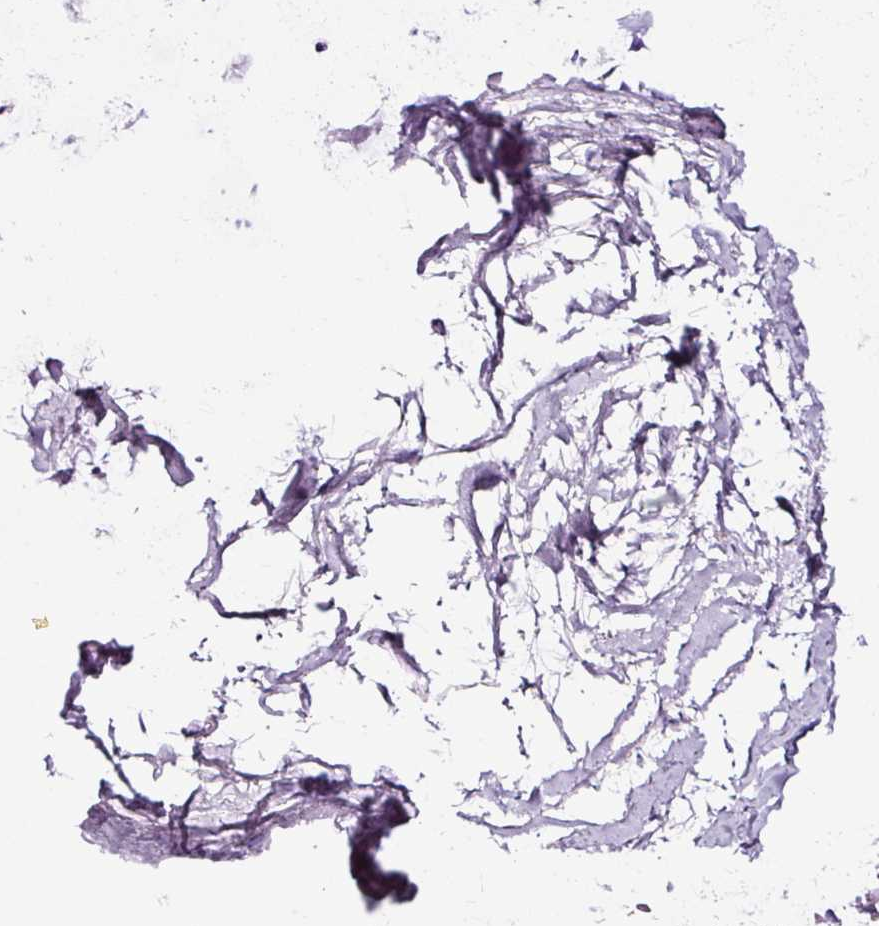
{"staining": {"intensity": "negative", "quantity": "none", "location": "none"}, "tissue": "adipose tissue", "cell_type": "Adipocytes", "image_type": "normal", "snomed": [{"axis": "morphology", "description": "Normal tissue, NOS"}, {"axis": "morphology", "description": "Degeneration, NOS"}, {"axis": "topography", "description": "Cartilage tissue"}, {"axis": "topography", "description": "Lung"}], "caption": "The immunohistochemistry micrograph has no significant staining in adipocytes of adipose tissue.", "gene": "NPHS2", "patient": {"sex": "female", "age": 61}}